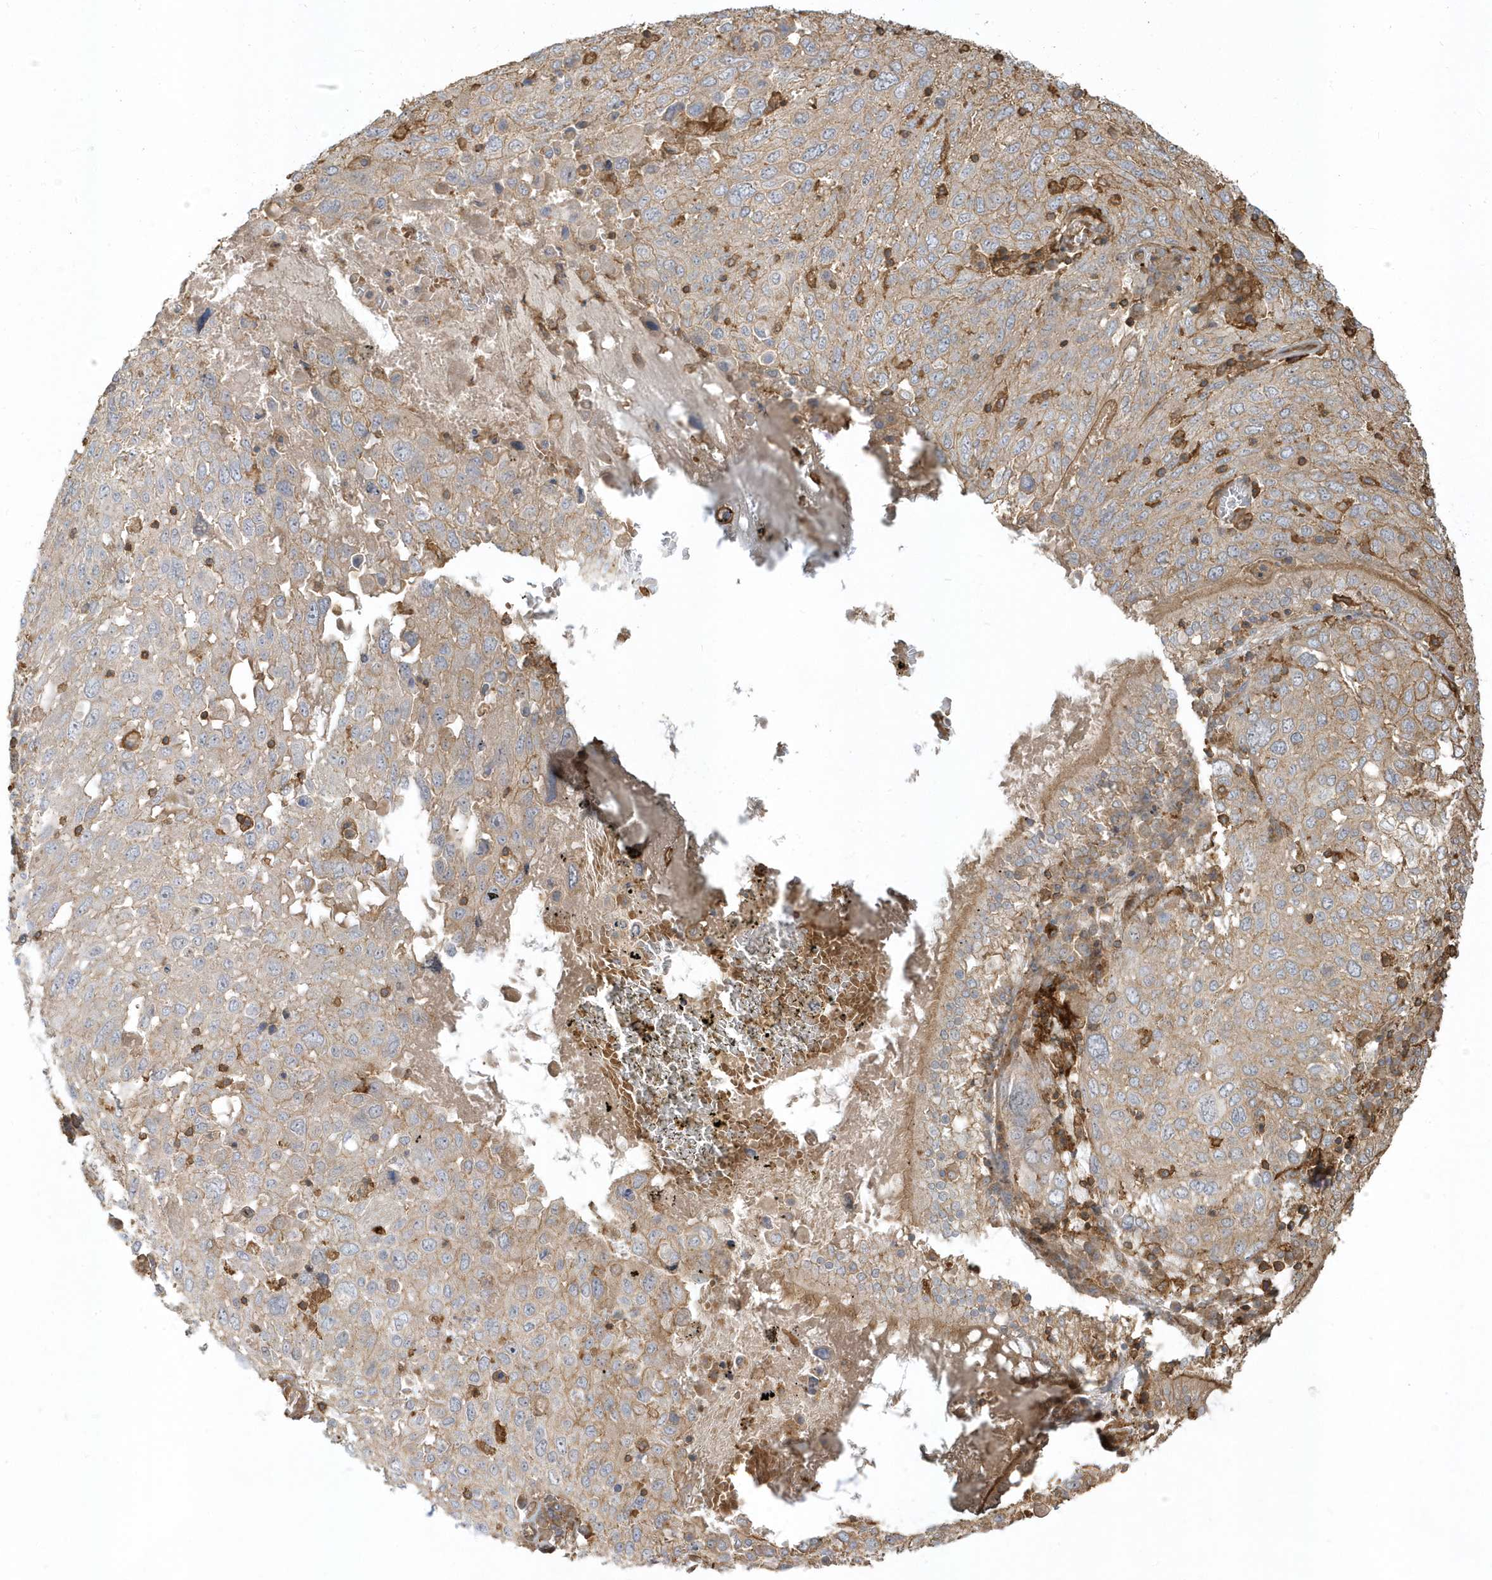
{"staining": {"intensity": "weak", "quantity": ">75%", "location": "cytoplasmic/membranous"}, "tissue": "lung cancer", "cell_type": "Tumor cells", "image_type": "cancer", "snomed": [{"axis": "morphology", "description": "Squamous cell carcinoma, NOS"}, {"axis": "topography", "description": "Lung"}], "caption": "Immunohistochemistry (IHC) photomicrograph of squamous cell carcinoma (lung) stained for a protein (brown), which exhibits low levels of weak cytoplasmic/membranous staining in about >75% of tumor cells.", "gene": "ZBTB8A", "patient": {"sex": "male", "age": 65}}